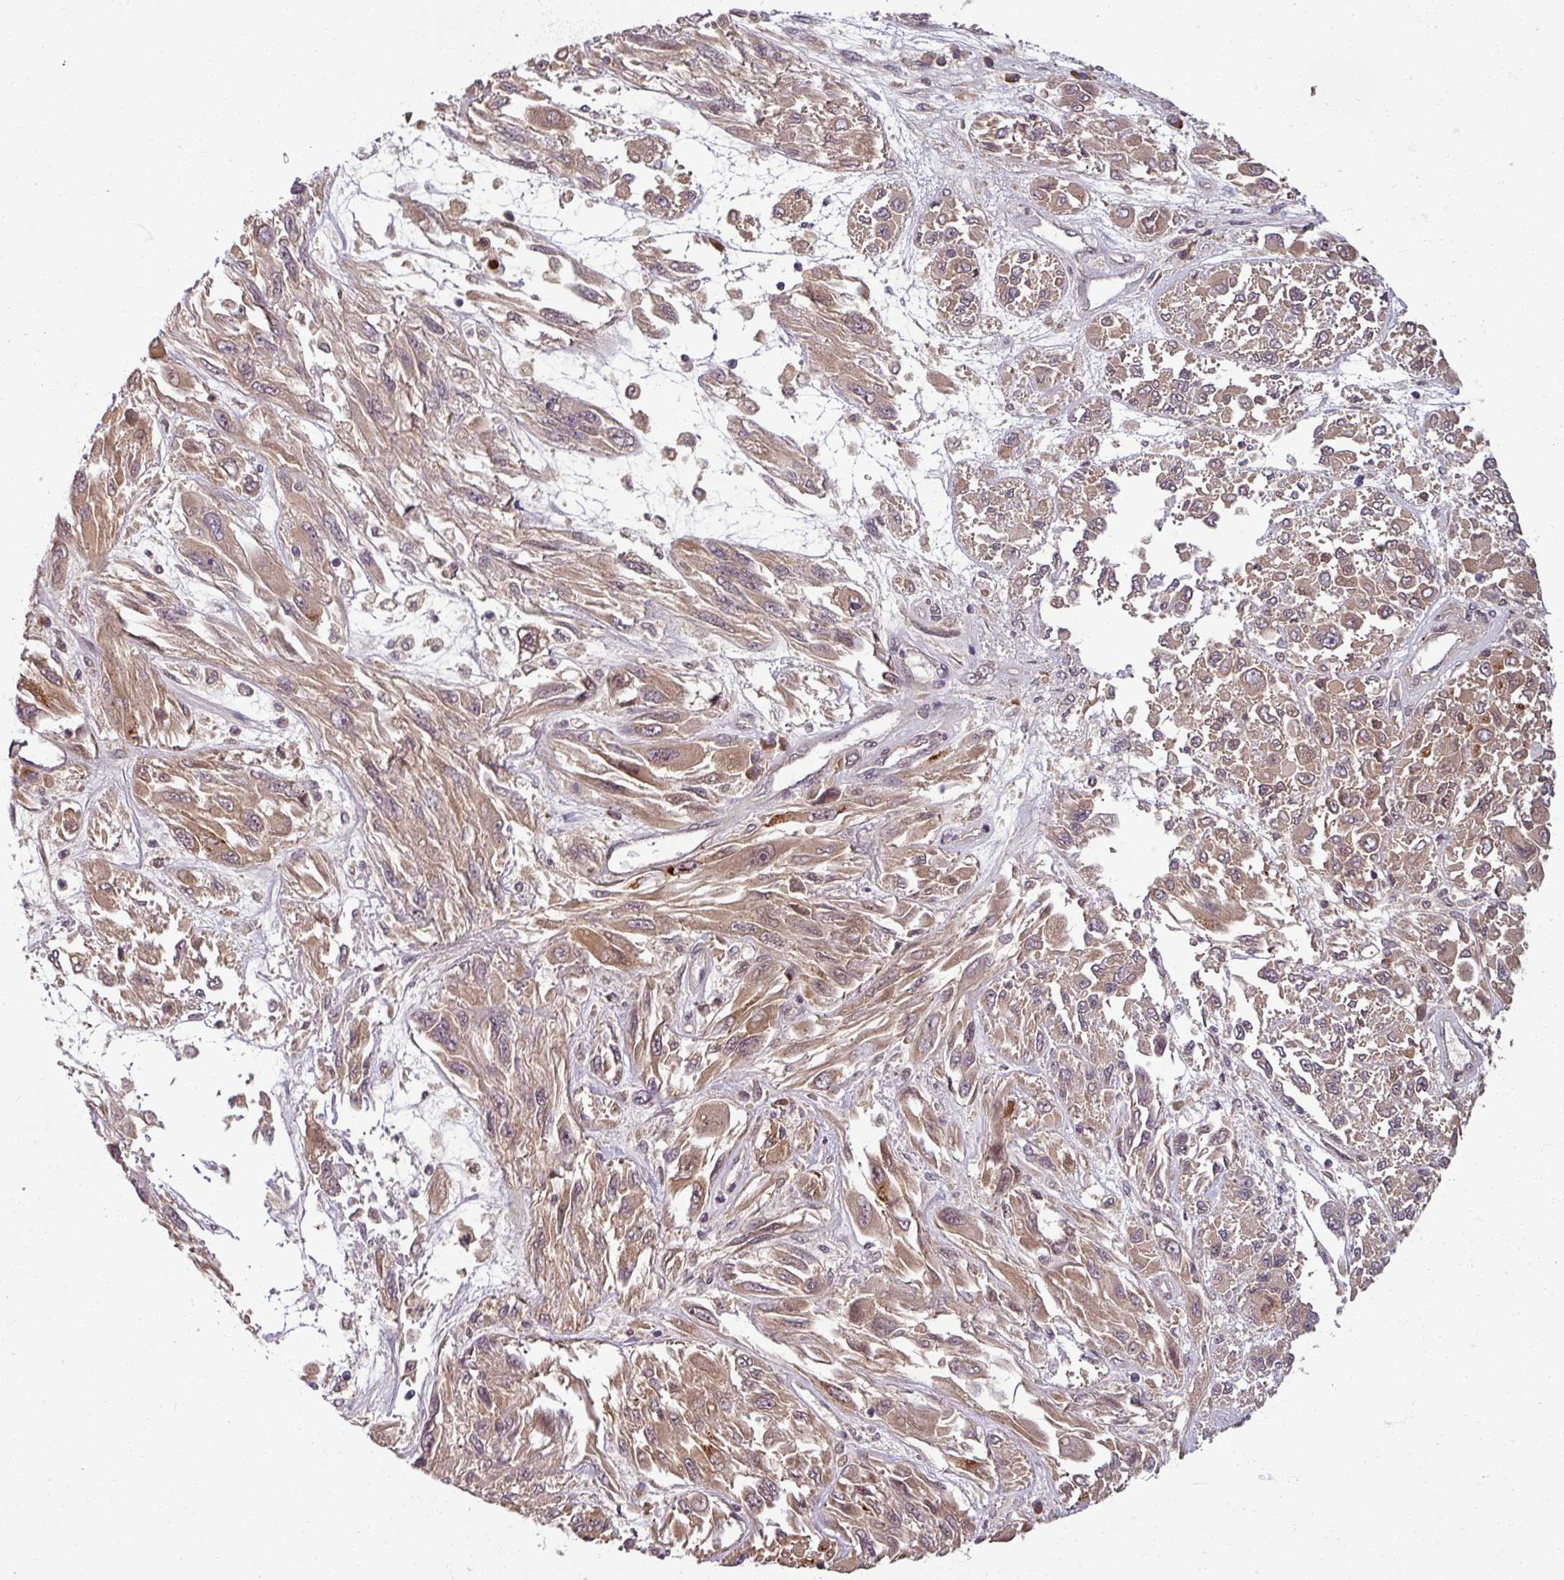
{"staining": {"intensity": "moderate", "quantity": ">75%", "location": "cytoplasmic/membranous,nuclear"}, "tissue": "melanoma", "cell_type": "Tumor cells", "image_type": "cancer", "snomed": [{"axis": "morphology", "description": "Malignant melanoma, NOS"}, {"axis": "topography", "description": "Skin"}], "caption": "Immunohistochemical staining of melanoma shows medium levels of moderate cytoplasmic/membranous and nuclear positivity in about >75% of tumor cells.", "gene": "POLR2G", "patient": {"sex": "female", "age": 91}}